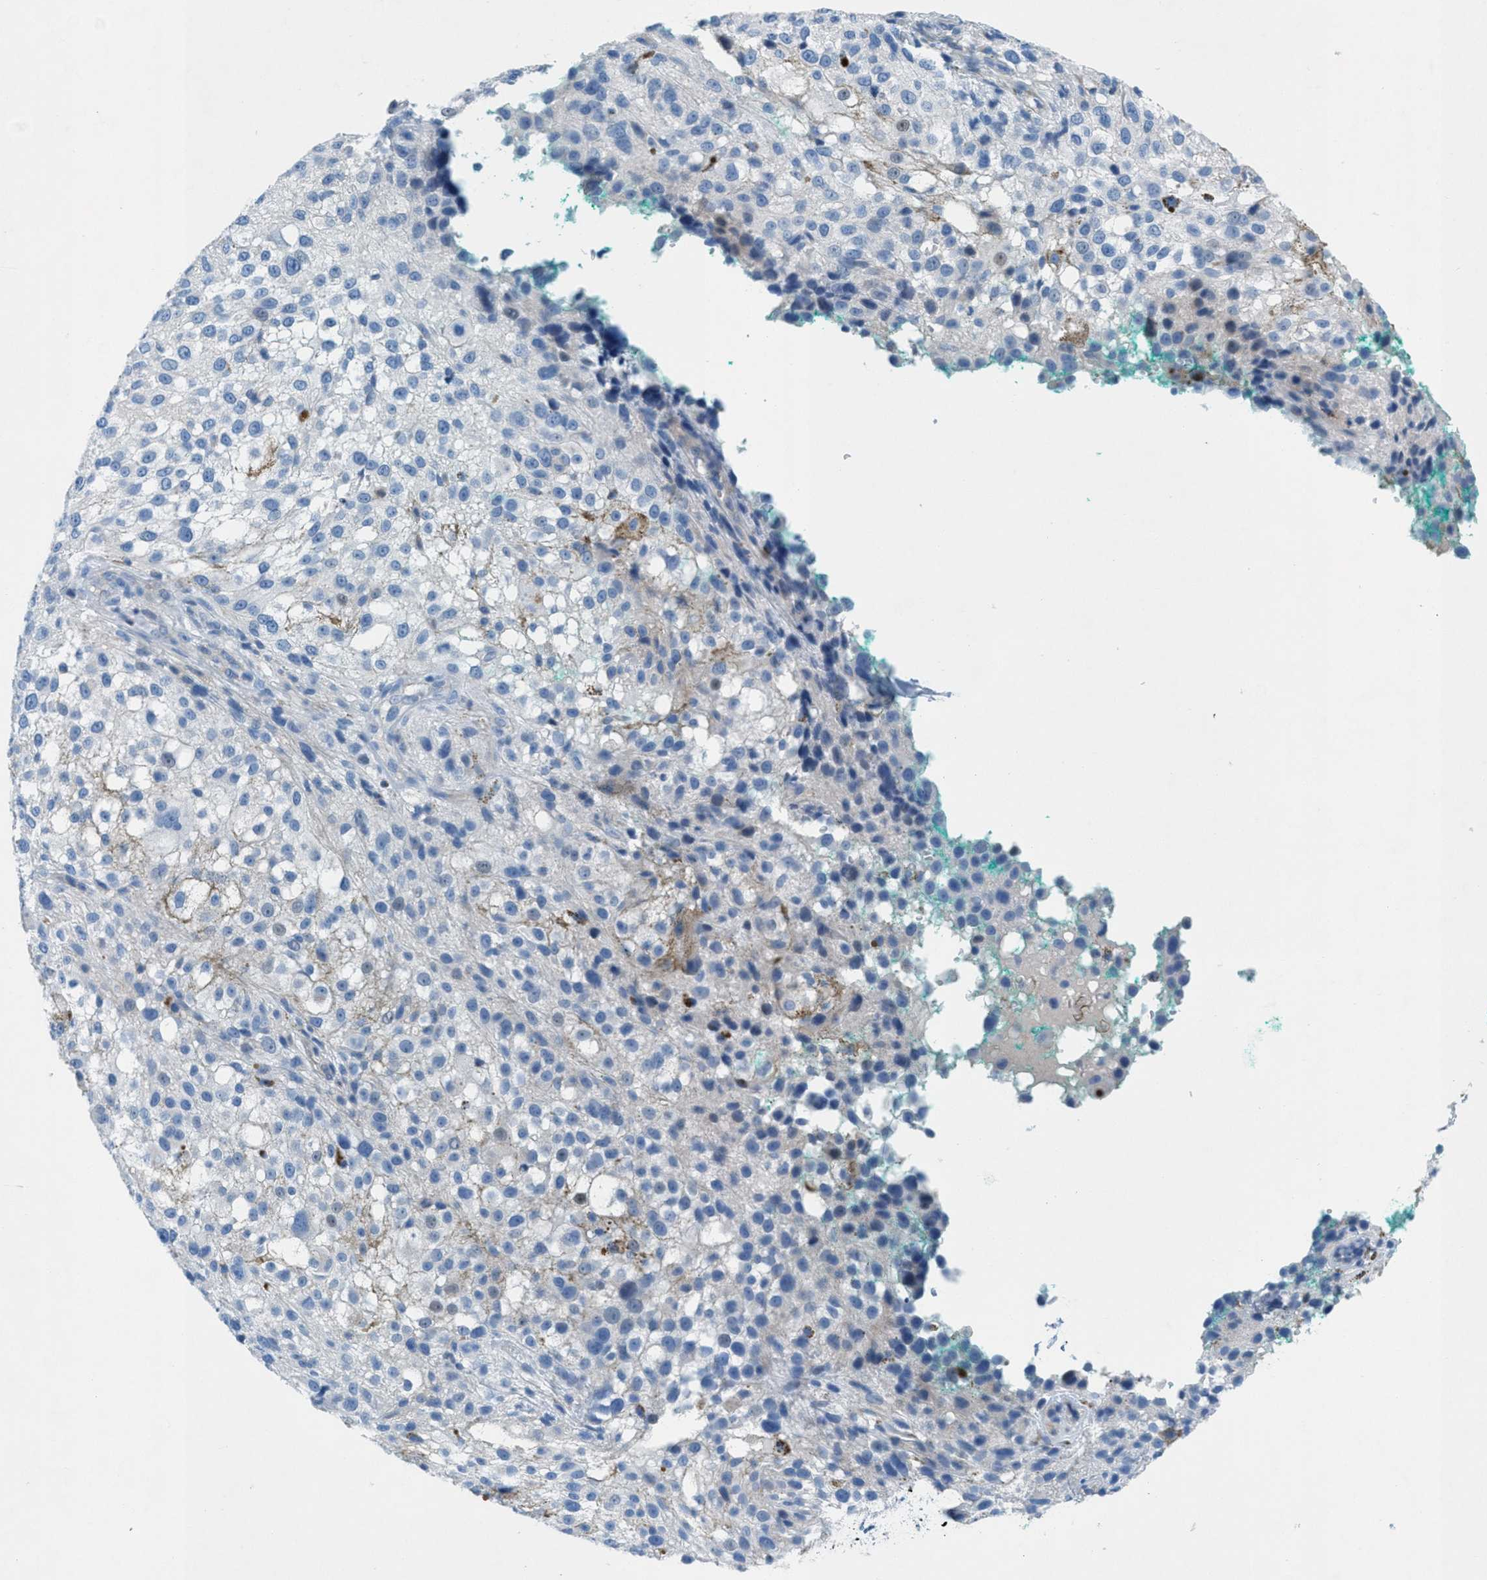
{"staining": {"intensity": "weak", "quantity": "<25%", "location": "cytoplasmic/membranous,nuclear"}, "tissue": "melanoma", "cell_type": "Tumor cells", "image_type": "cancer", "snomed": [{"axis": "morphology", "description": "Necrosis, NOS"}, {"axis": "morphology", "description": "Malignant melanoma, NOS"}, {"axis": "topography", "description": "Skin"}], "caption": "Melanoma was stained to show a protein in brown. There is no significant staining in tumor cells.", "gene": "GALNT17", "patient": {"sex": "female", "age": 87}}